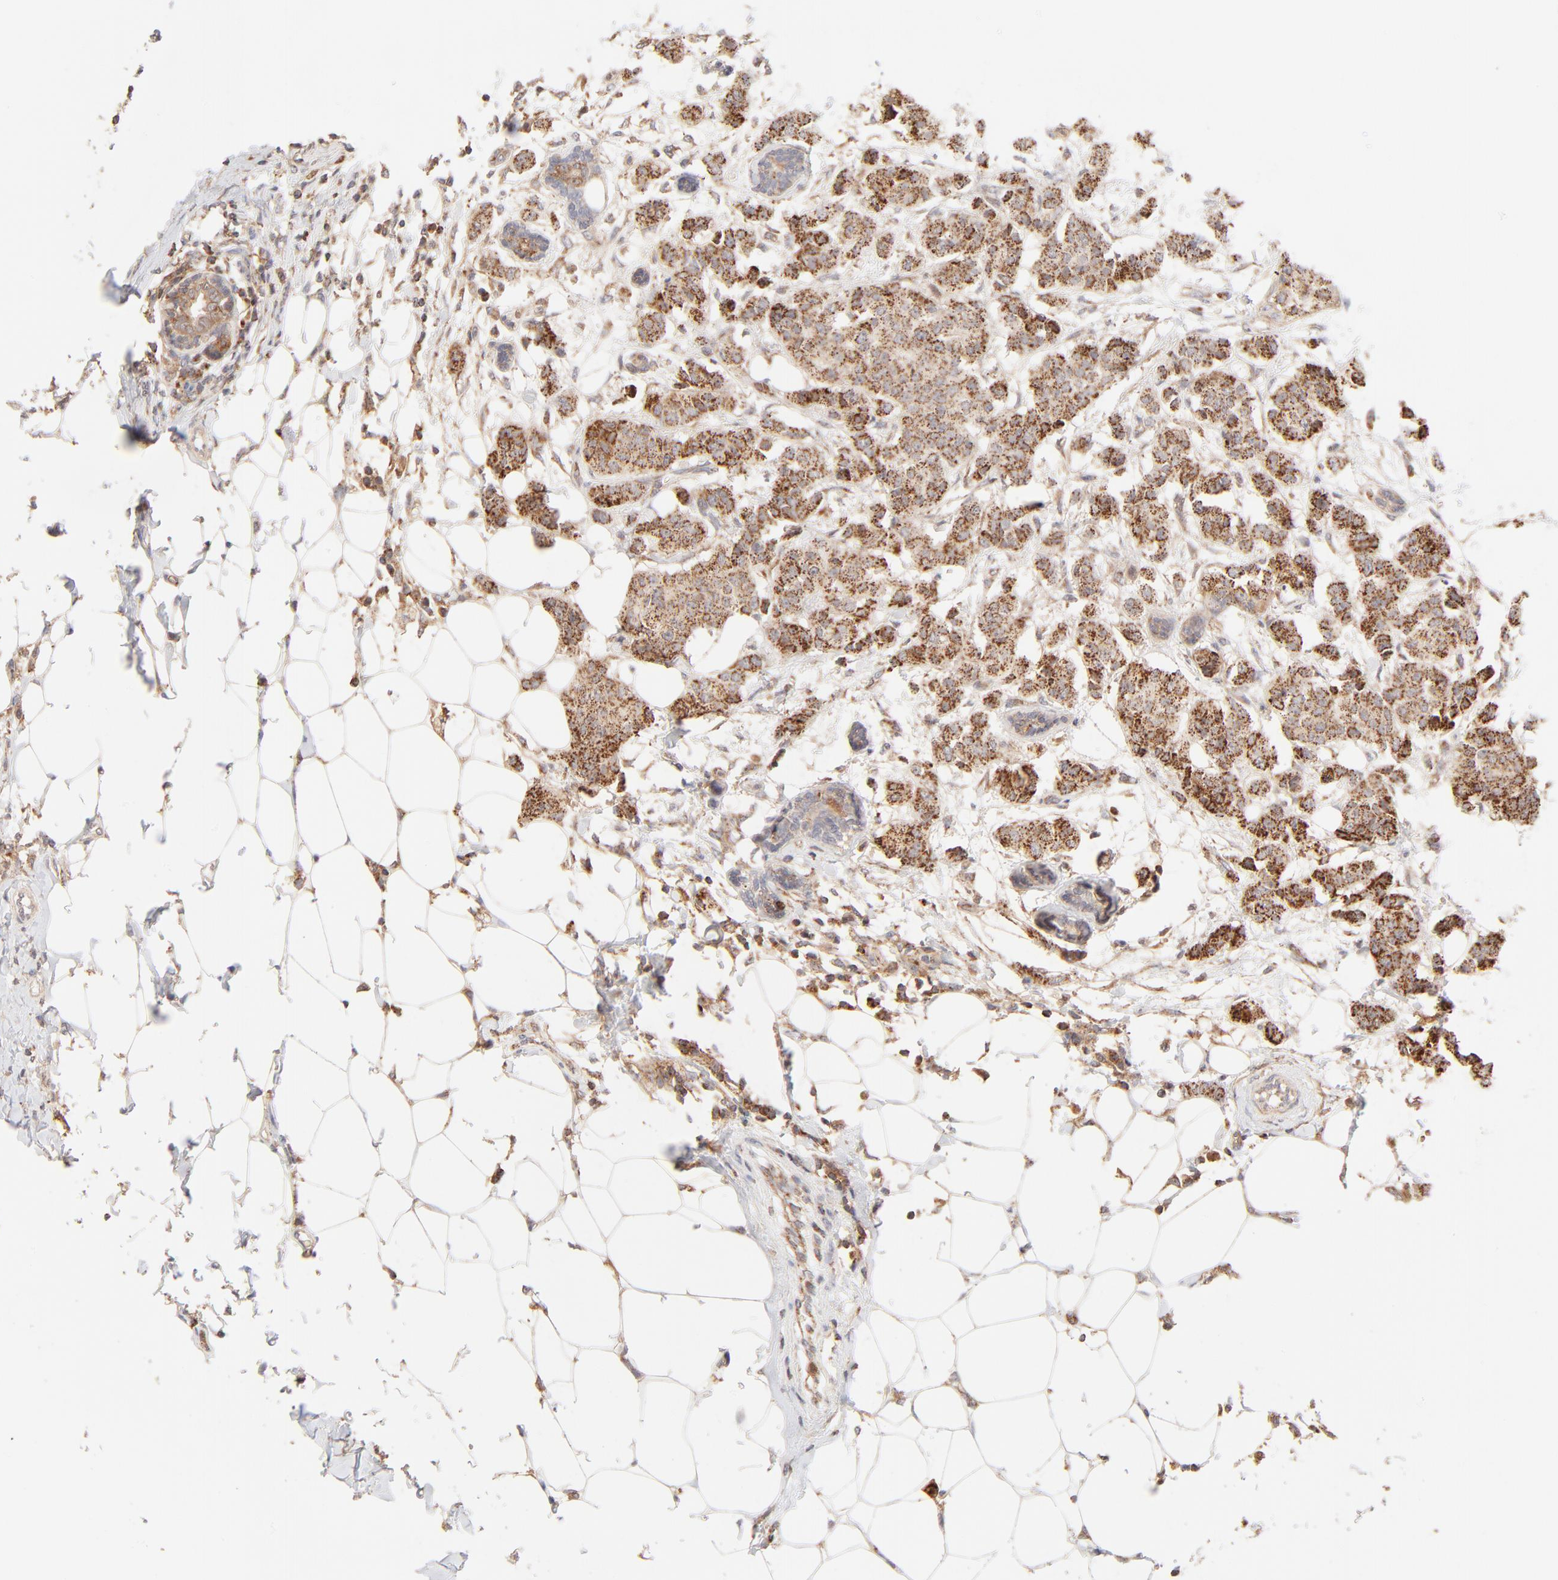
{"staining": {"intensity": "strong", "quantity": ">75%", "location": "cytoplasmic/membranous"}, "tissue": "breast cancer", "cell_type": "Tumor cells", "image_type": "cancer", "snomed": [{"axis": "morphology", "description": "Duct carcinoma"}, {"axis": "topography", "description": "Breast"}], "caption": "There is high levels of strong cytoplasmic/membranous positivity in tumor cells of breast infiltrating ductal carcinoma, as demonstrated by immunohistochemical staining (brown color).", "gene": "CSPG4", "patient": {"sex": "female", "age": 40}}